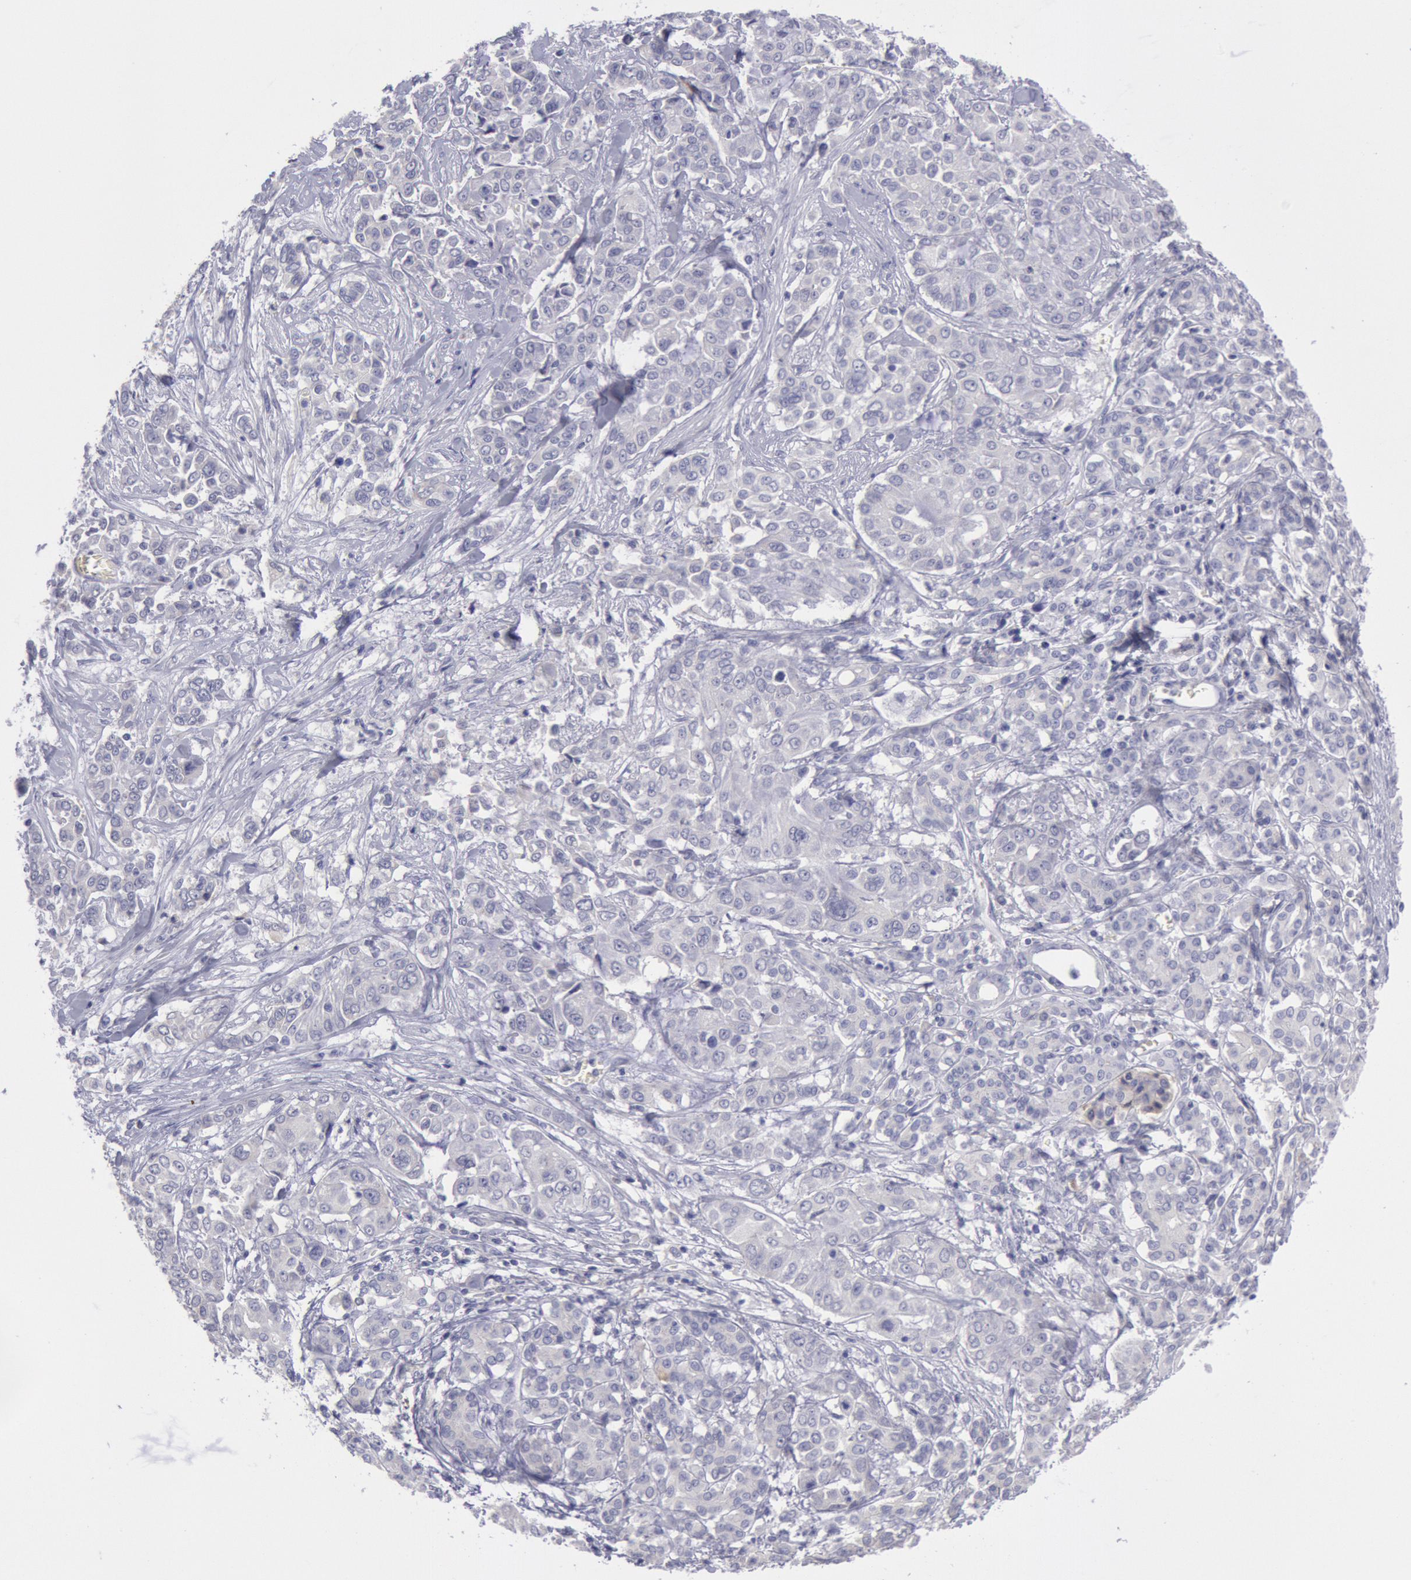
{"staining": {"intensity": "negative", "quantity": "none", "location": "none"}, "tissue": "pancreatic cancer", "cell_type": "Tumor cells", "image_type": "cancer", "snomed": [{"axis": "morphology", "description": "Adenocarcinoma, NOS"}, {"axis": "topography", "description": "Pancreas"}], "caption": "Immunohistochemical staining of human pancreatic cancer shows no significant staining in tumor cells.", "gene": "MYH7", "patient": {"sex": "female", "age": 52}}